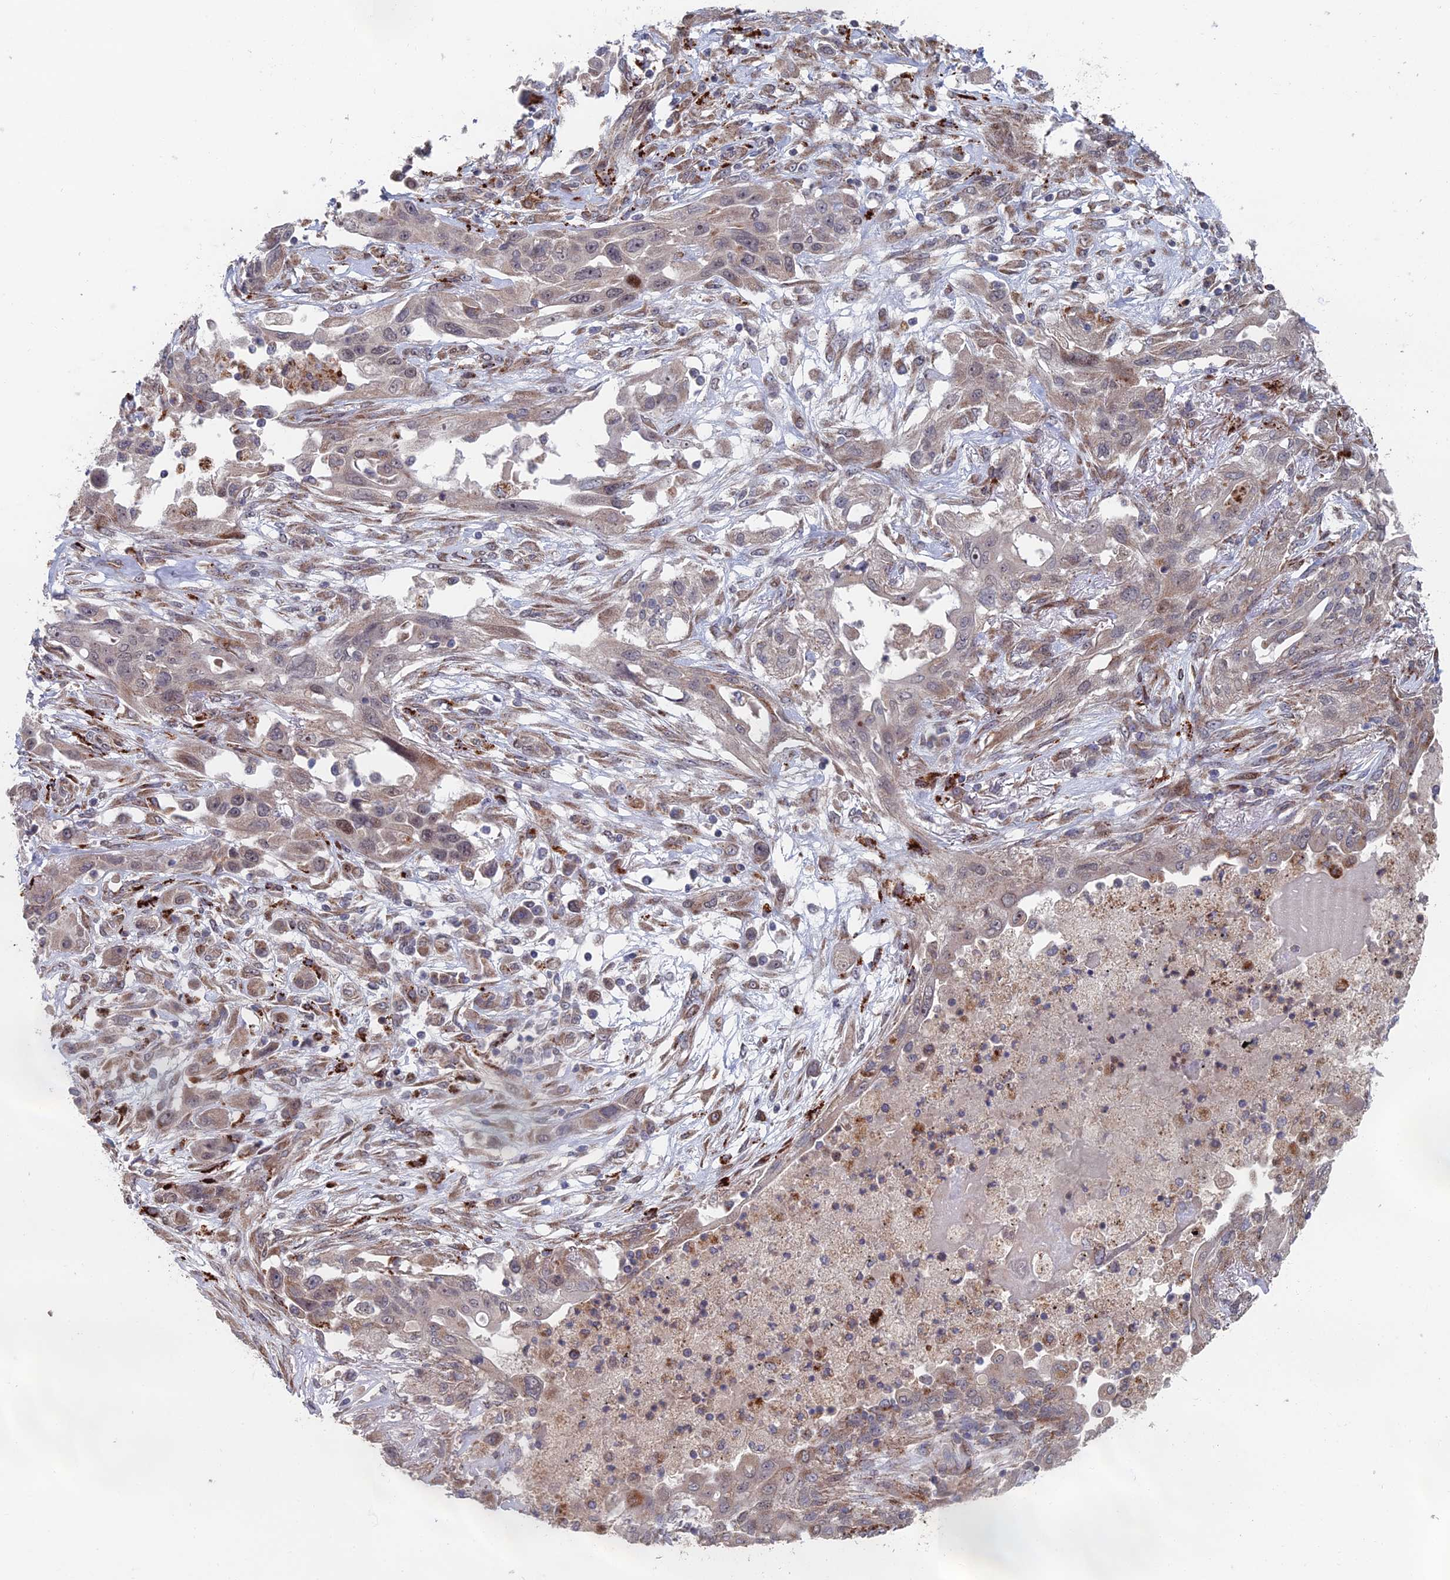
{"staining": {"intensity": "strong", "quantity": "<25%", "location": "cytoplasmic/membranous"}, "tissue": "lung cancer", "cell_type": "Tumor cells", "image_type": "cancer", "snomed": [{"axis": "morphology", "description": "Squamous cell carcinoma, NOS"}, {"axis": "topography", "description": "Lung"}], "caption": "The immunohistochemical stain labels strong cytoplasmic/membranous expression in tumor cells of squamous cell carcinoma (lung) tissue.", "gene": "GTF2IRD1", "patient": {"sex": "female", "age": 70}}